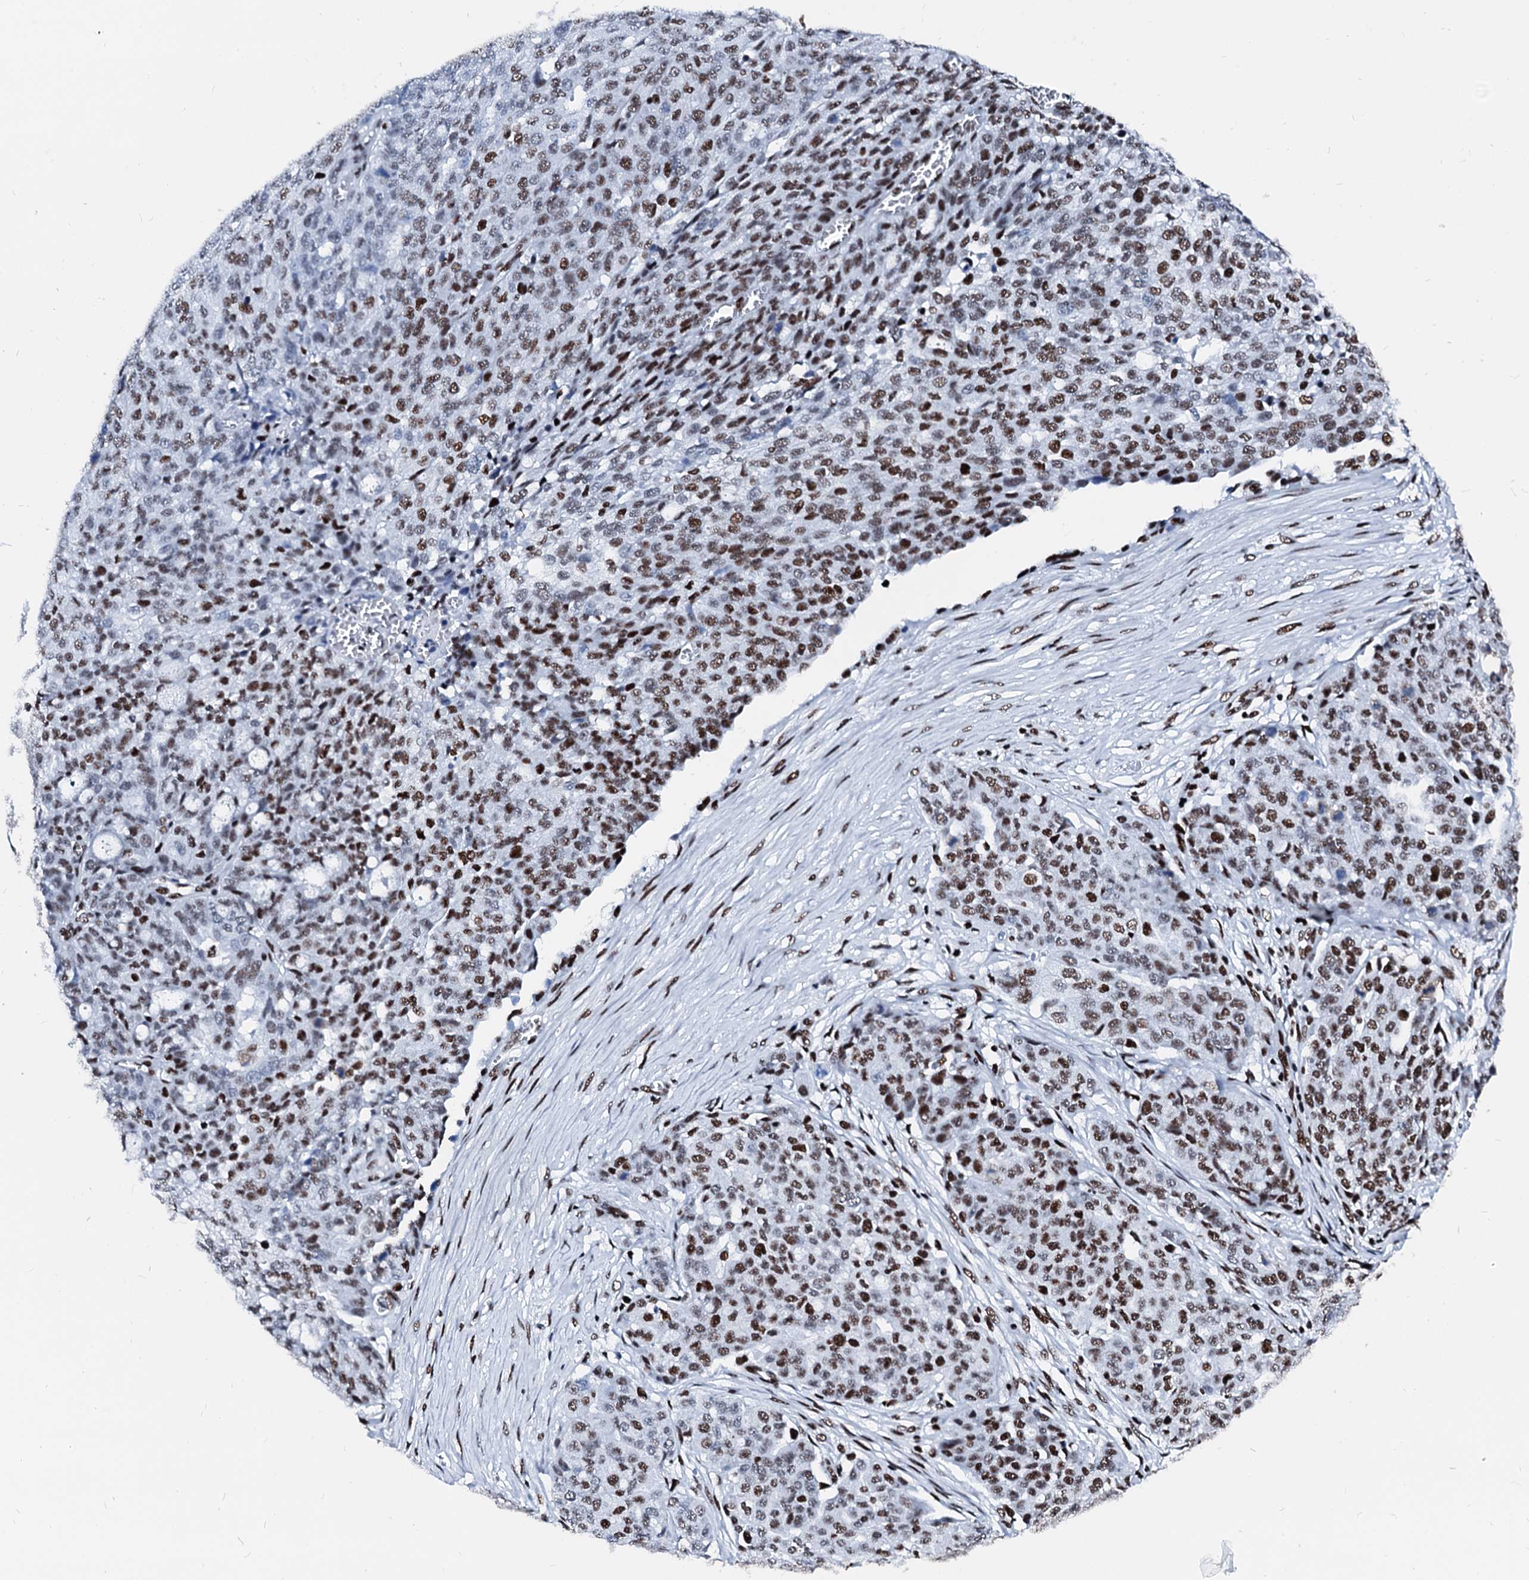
{"staining": {"intensity": "moderate", "quantity": ">75%", "location": "nuclear"}, "tissue": "ovarian cancer", "cell_type": "Tumor cells", "image_type": "cancer", "snomed": [{"axis": "morphology", "description": "Cystadenocarcinoma, serous, NOS"}, {"axis": "topography", "description": "Soft tissue"}, {"axis": "topography", "description": "Ovary"}], "caption": "Ovarian cancer tissue exhibits moderate nuclear expression in approximately >75% of tumor cells, visualized by immunohistochemistry.", "gene": "RALY", "patient": {"sex": "female", "age": 57}}